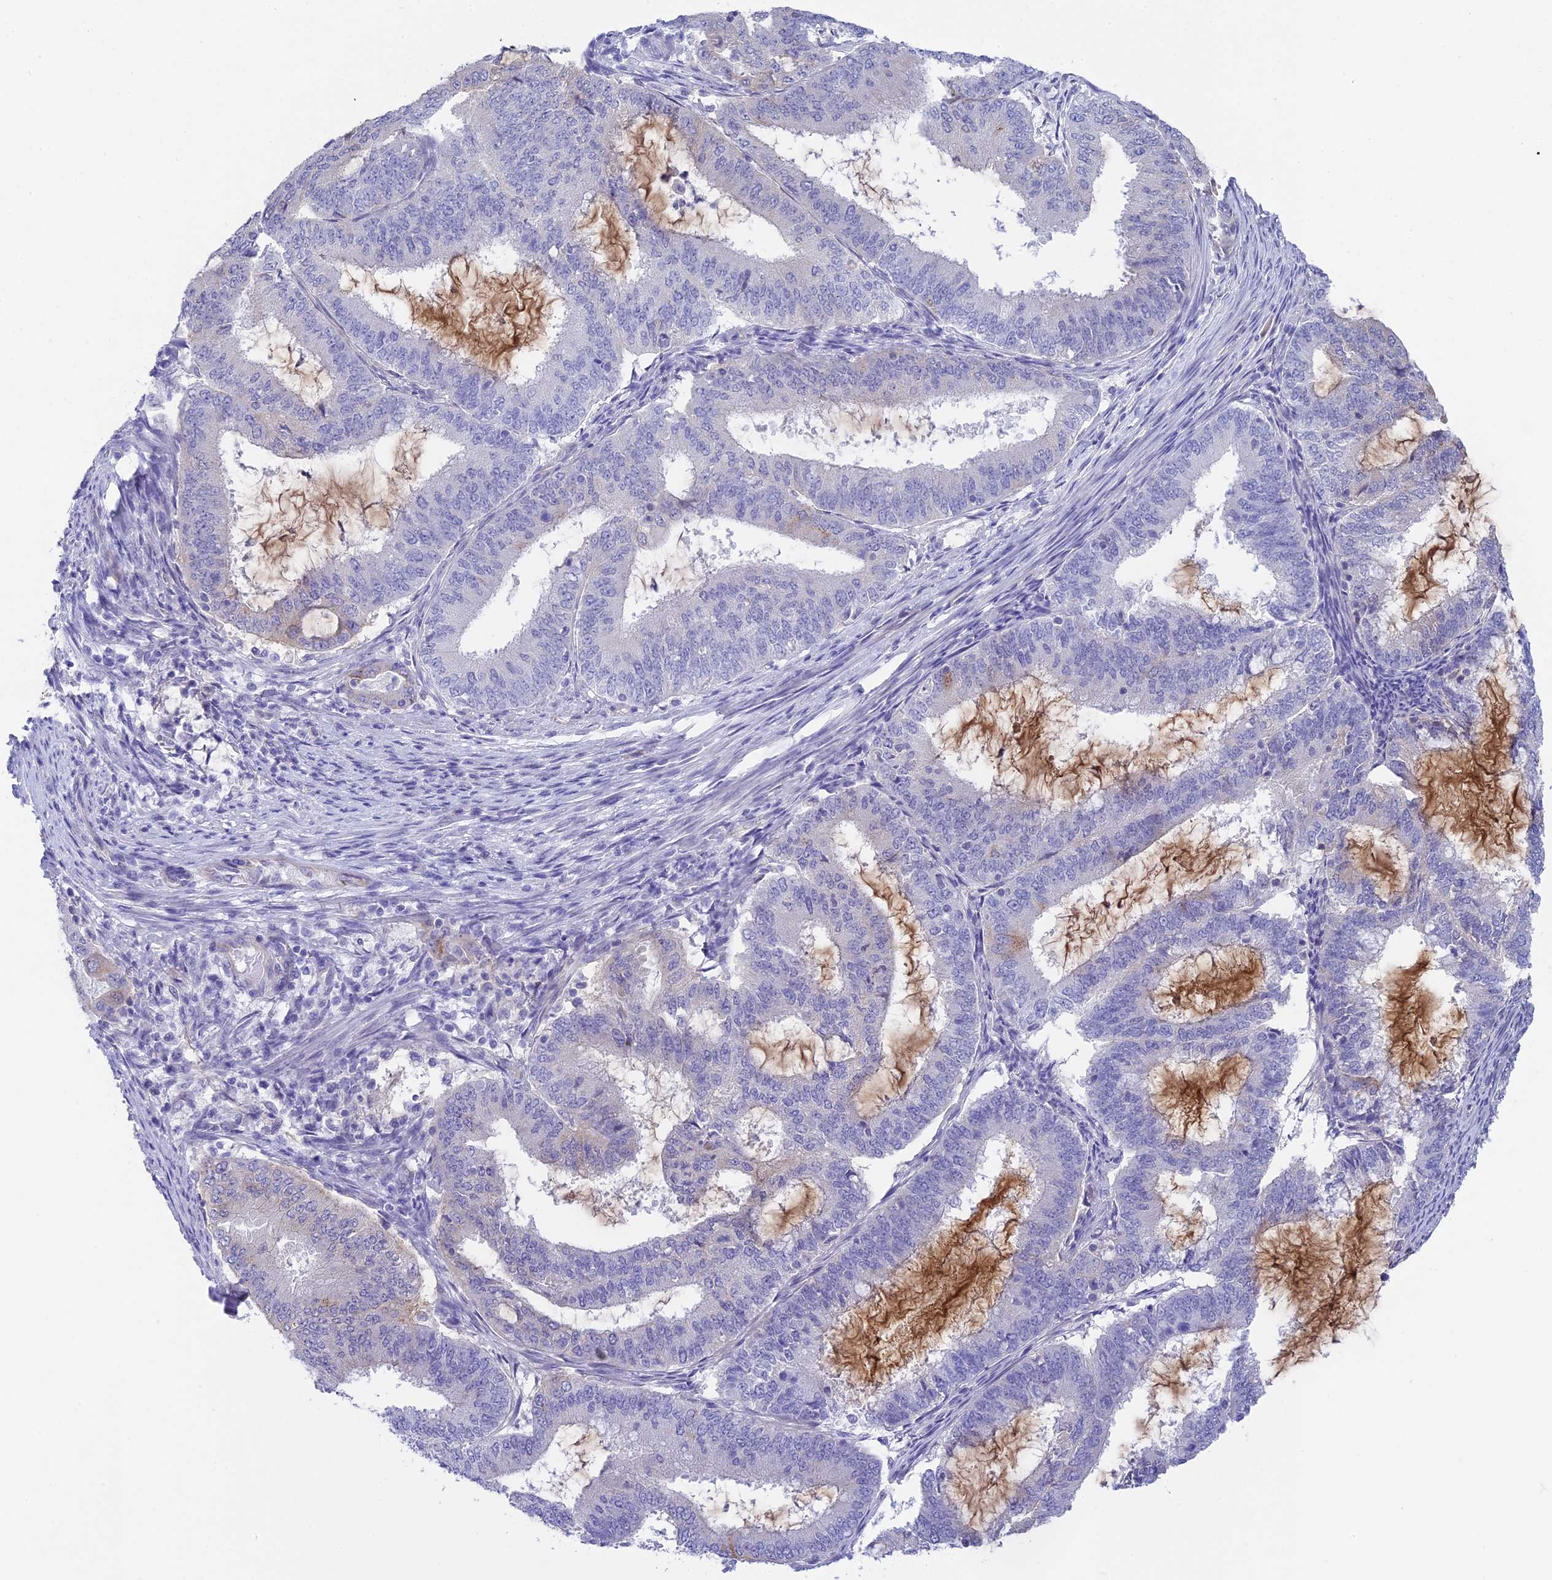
{"staining": {"intensity": "negative", "quantity": "none", "location": "none"}, "tissue": "endometrial cancer", "cell_type": "Tumor cells", "image_type": "cancer", "snomed": [{"axis": "morphology", "description": "Adenocarcinoma, NOS"}, {"axis": "topography", "description": "Endometrium"}], "caption": "This micrograph is of adenocarcinoma (endometrial) stained with immunohistochemistry to label a protein in brown with the nuclei are counter-stained blue. There is no positivity in tumor cells.", "gene": "TACSTD2", "patient": {"sex": "female", "age": 51}}